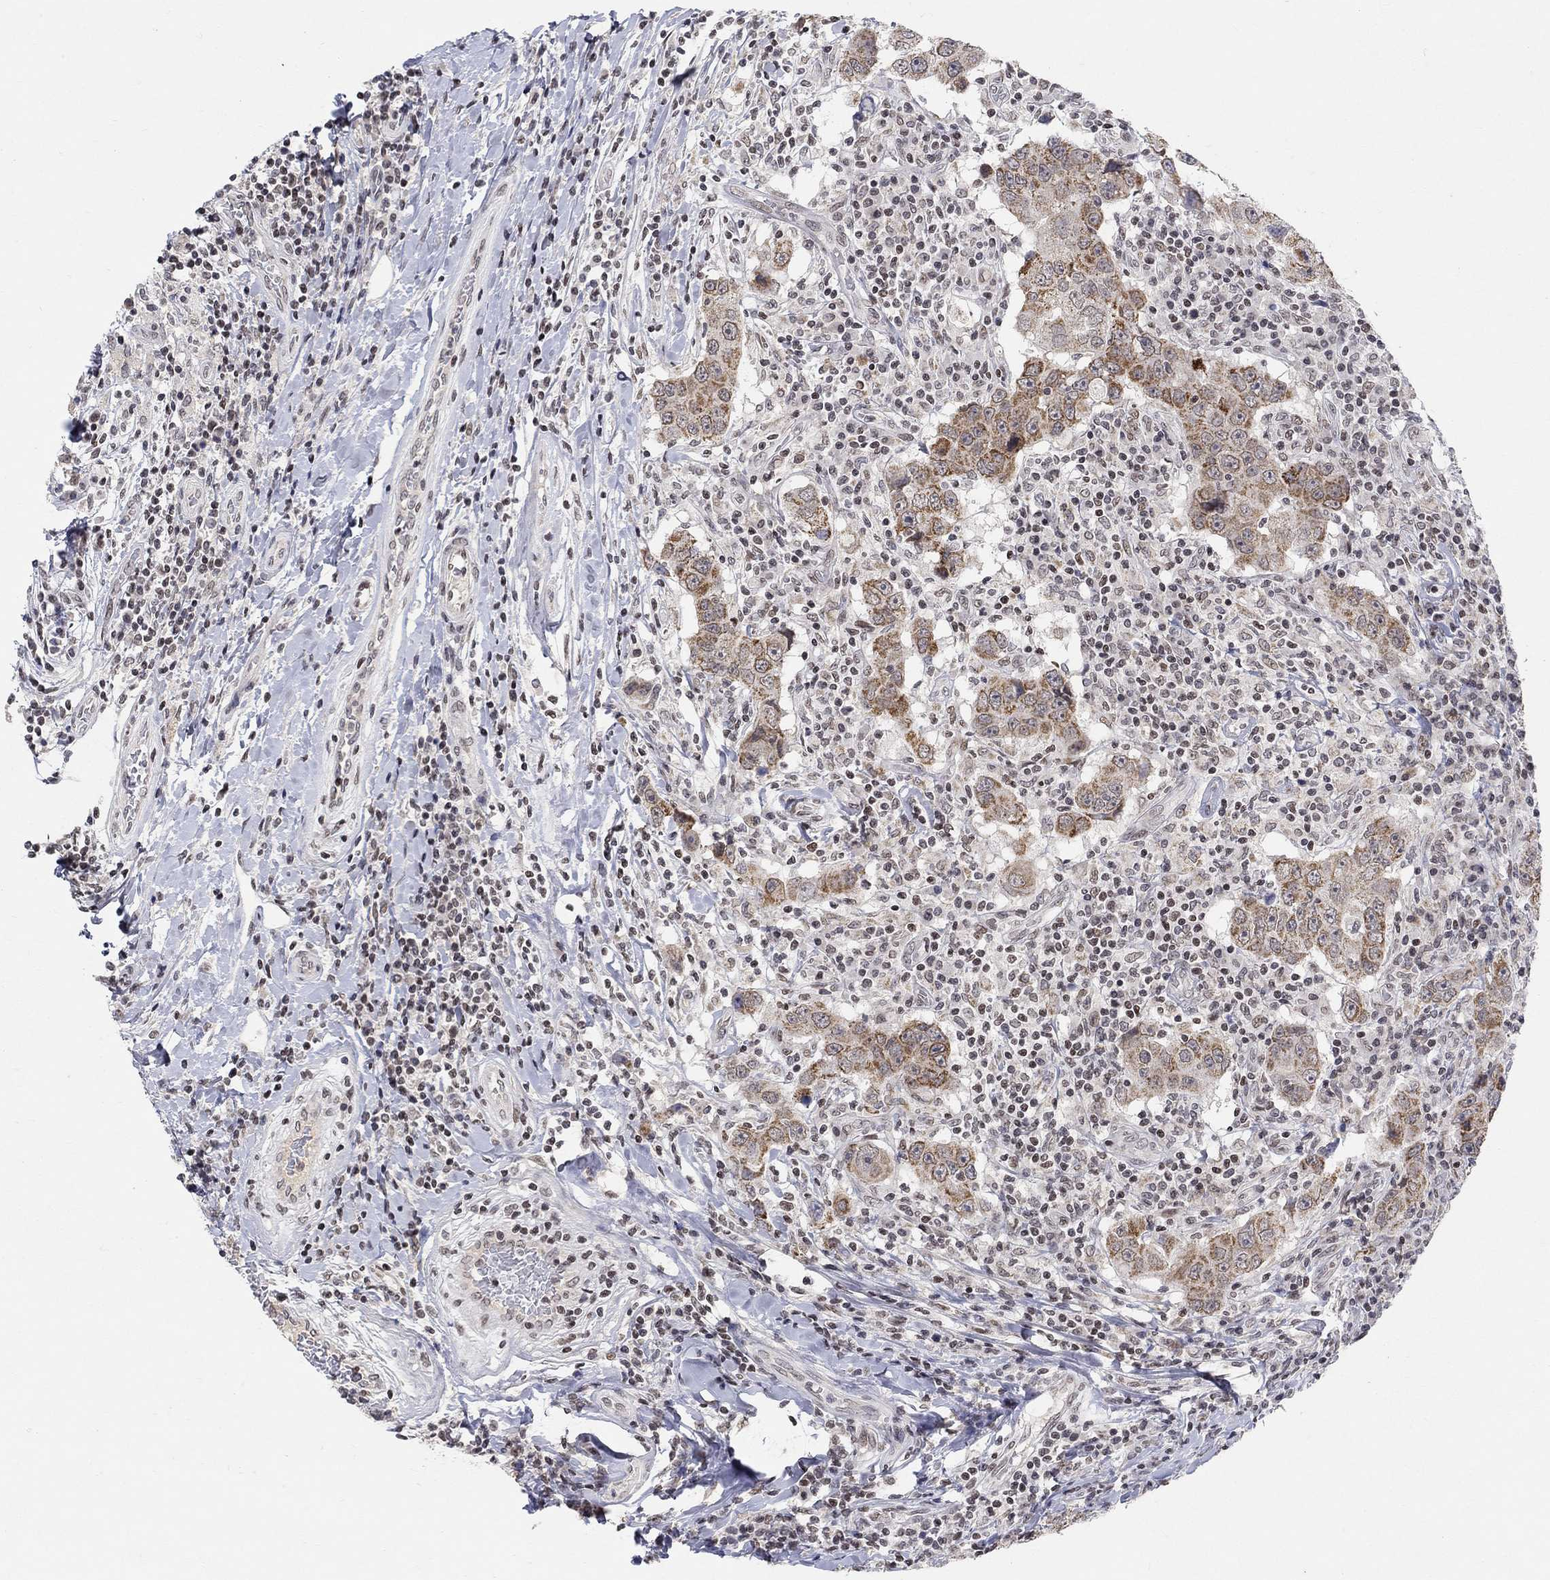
{"staining": {"intensity": "strong", "quantity": "<25%", "location": "cytoplasmic/membranous"}, "tissue": "breast cancer", "cell_type": "Tumor cells", "image_type": "cancer", "snomed": [{"axis": "morphology", "description": "Duct carcinoma"}, {"axis": "topography", "description": "Breast"}], "caption": "Immunohistochemical staining of human breast cancer reveals strong cytoplasmic/membranous protein expression in about <25% of tumor cells.", "gene": "KLF12", "patient": {"sex": "female", "age": 27}}